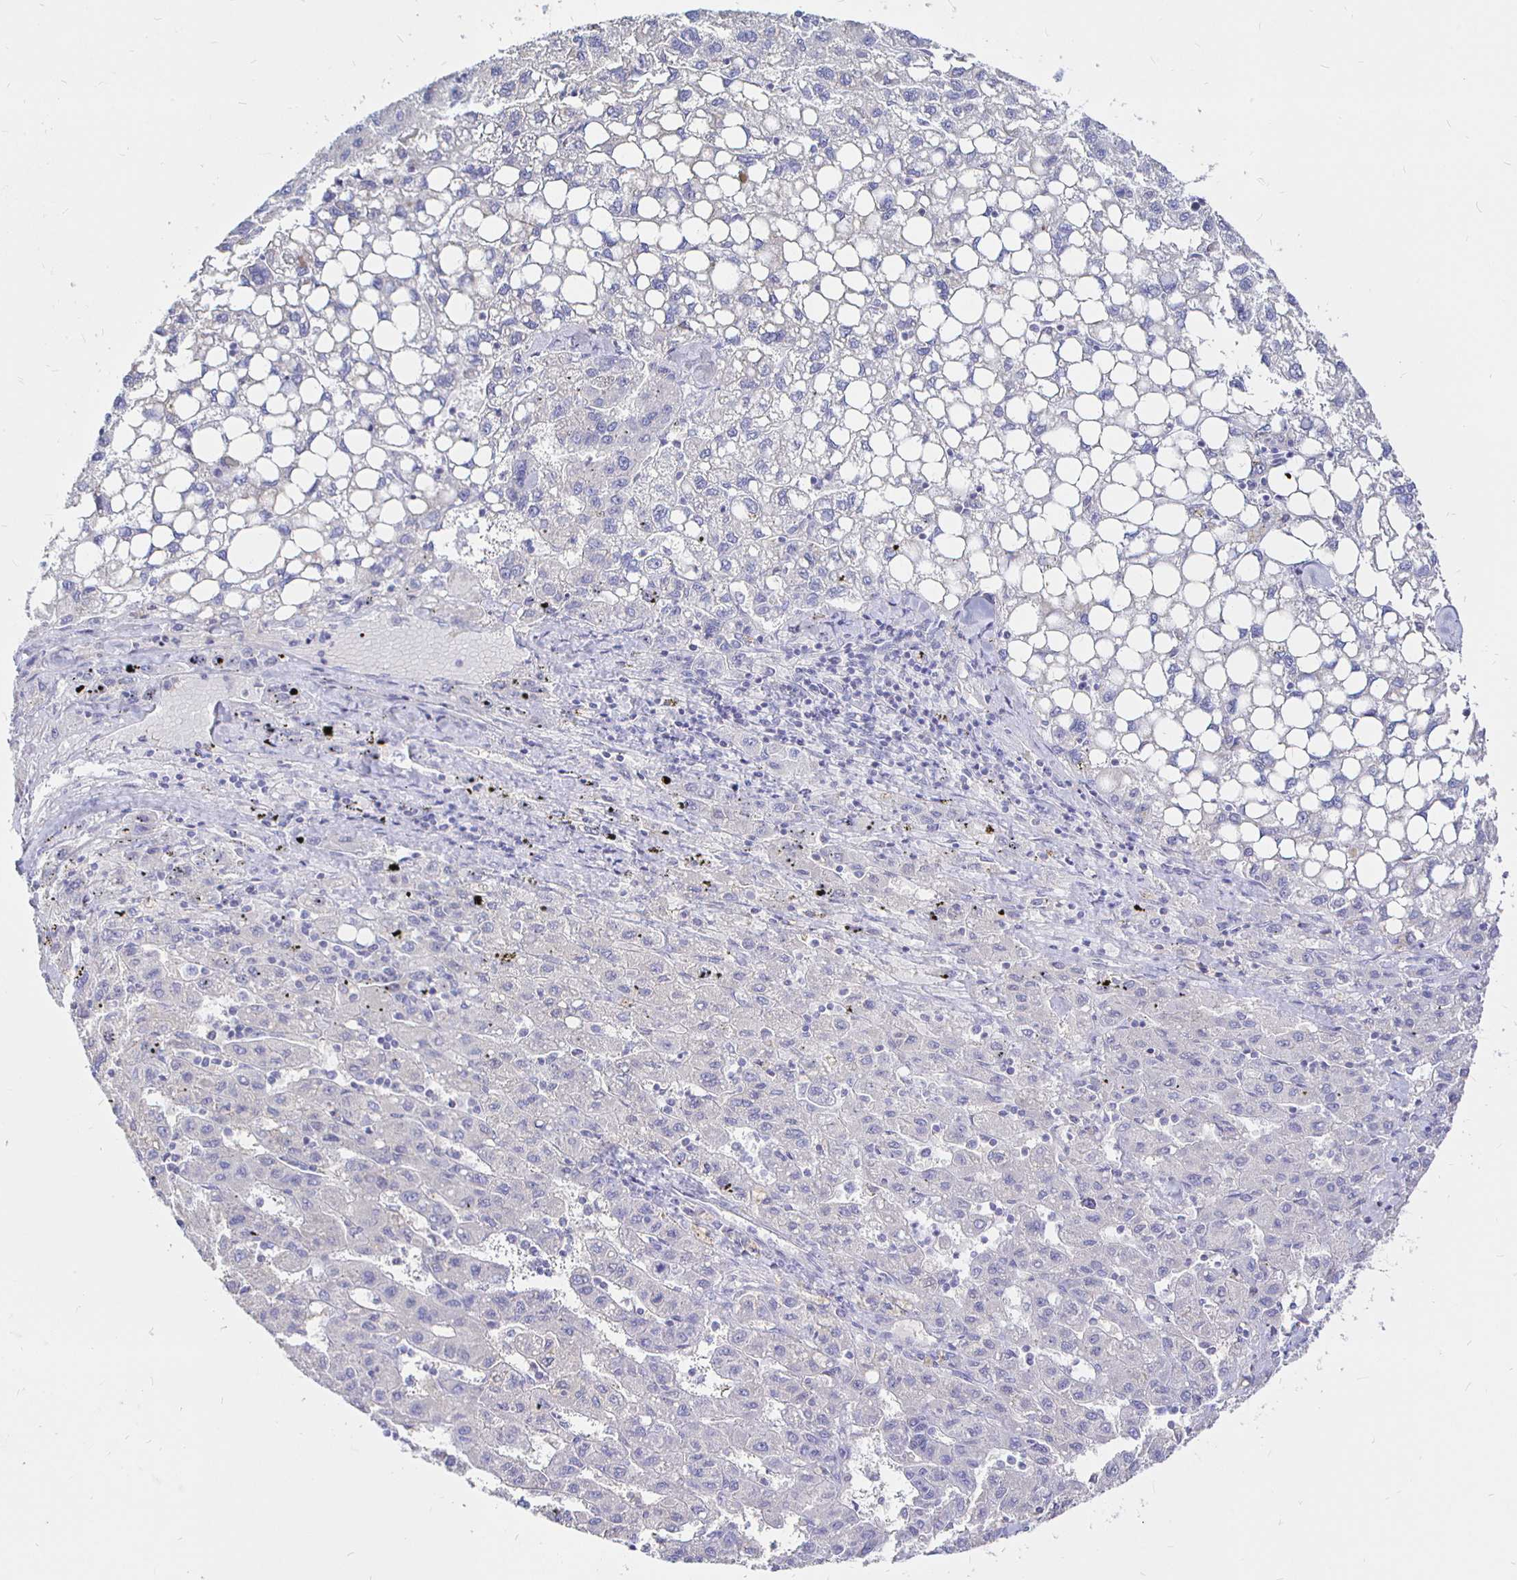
{"staining": {"intensity": "negative", "quantity": "none", "location": "none"}, "tissue": "liver cancer", "cell_type": "Tumor cells", "image_type": "cancer", "snomed": [{"axis": "morphology", "description": "Carcinoma, Hepatocellular, NOS"}, {"axis": "topography", "description": "Liver"}], "caption": "Human liver cancer stained for a protein using IHC demonstrates no positivity in tumor cells.", "gene": "NECAB1", "patient": {"sex": "female", "age": 82}}